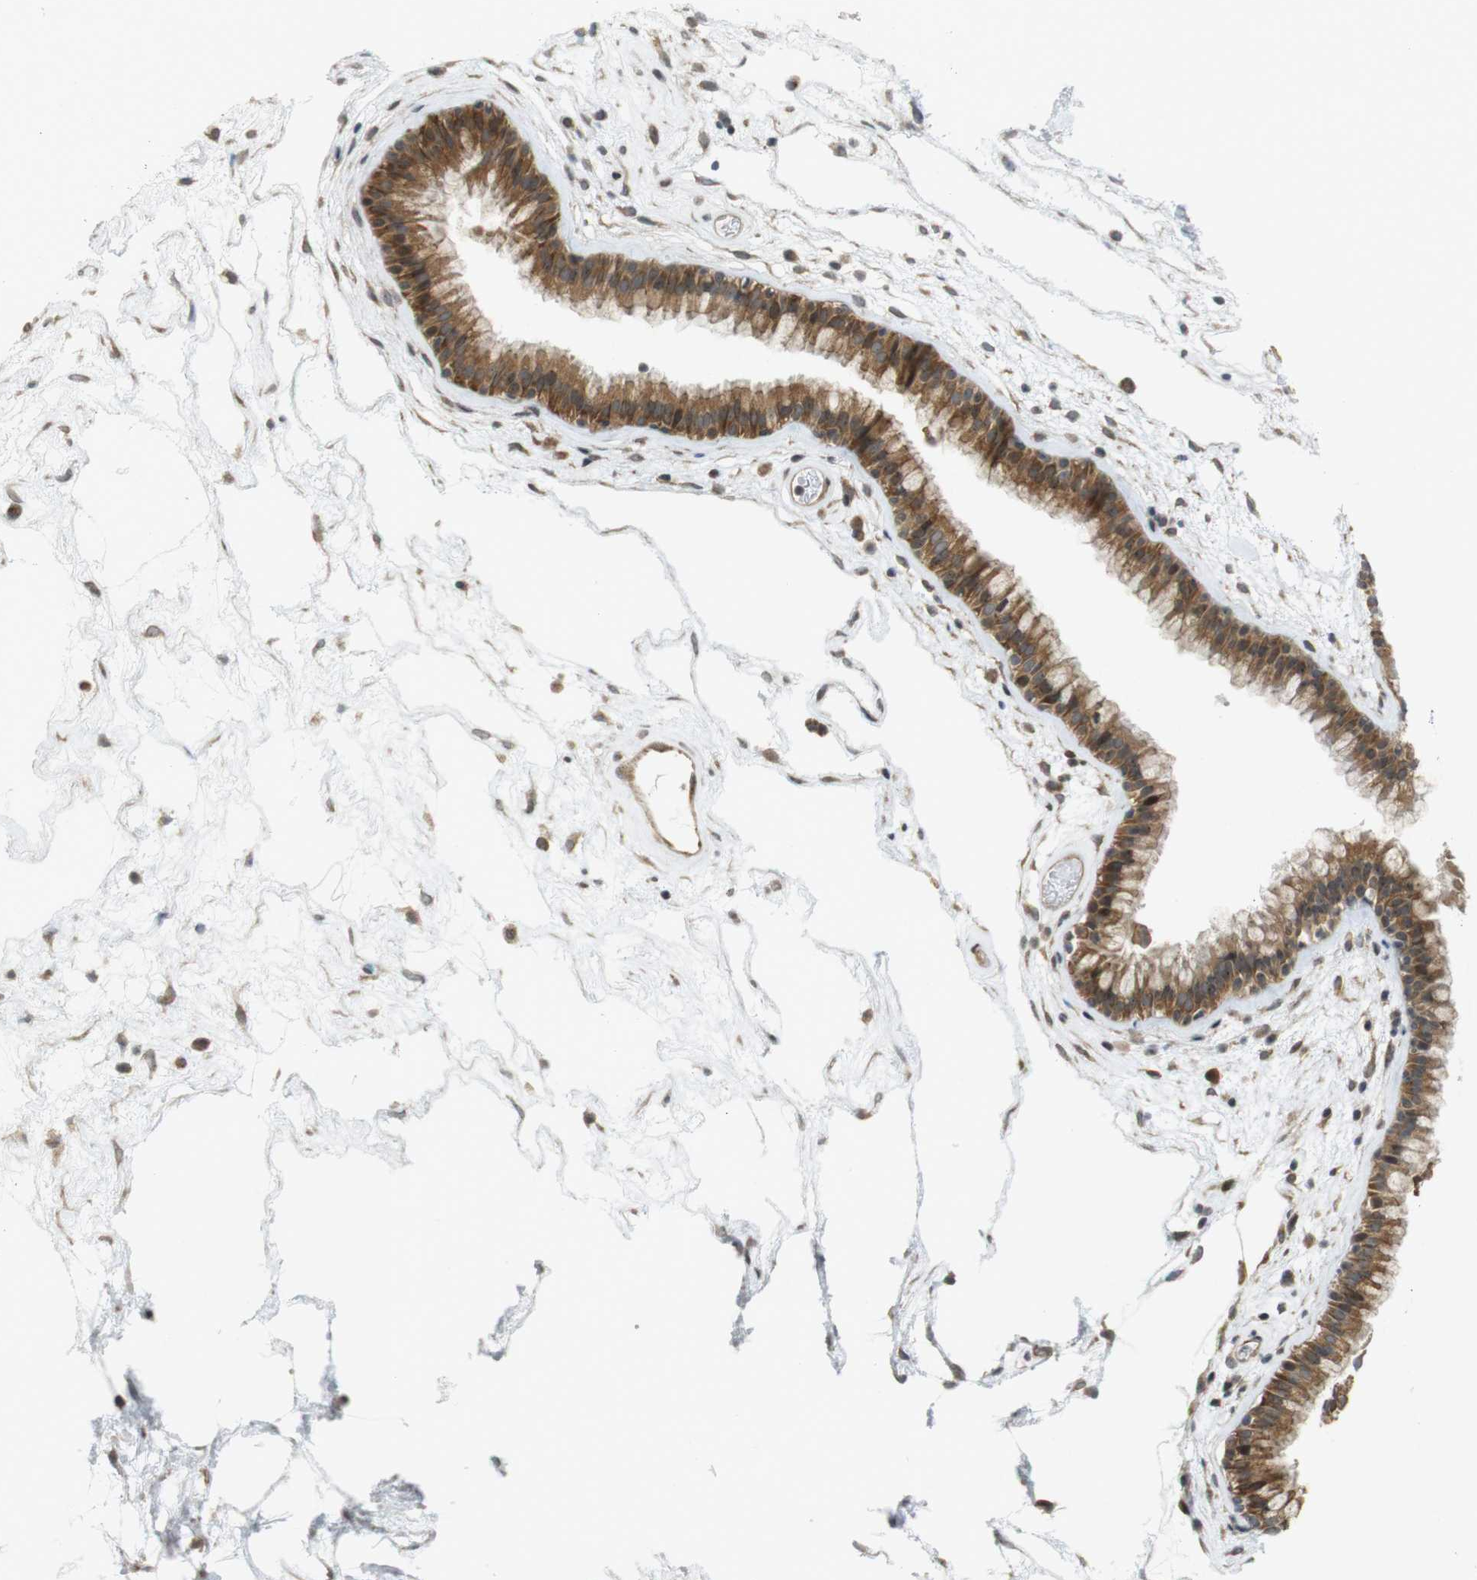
{"staining": {"intensity": "strong", "quantity": ">75%", "location": "cytoplasmic/membranous"}, "tissue": "nasopharynx", "cell_type": "Respiratory epithelial cells", "image_type": "normal", "snomed": [{"axis": "morphology", "description": "Normal tissue, NOS"}, {"axis": "morphology", "description": "Inflammation, NOS"}, {"axis": "topography", "description": "Nasopharynx"}], "caption": "Brown immunohistochemical staining in normal nasopharynx demonstrates strong cytoplasmic/membranous positivity in approximately >75% of respiratory epithelial cells. (Brightfield microscopy of DAB IHC at high magnification).", "gene": "CC2D1A", "patient": {"sex": "male", "age": 48}}